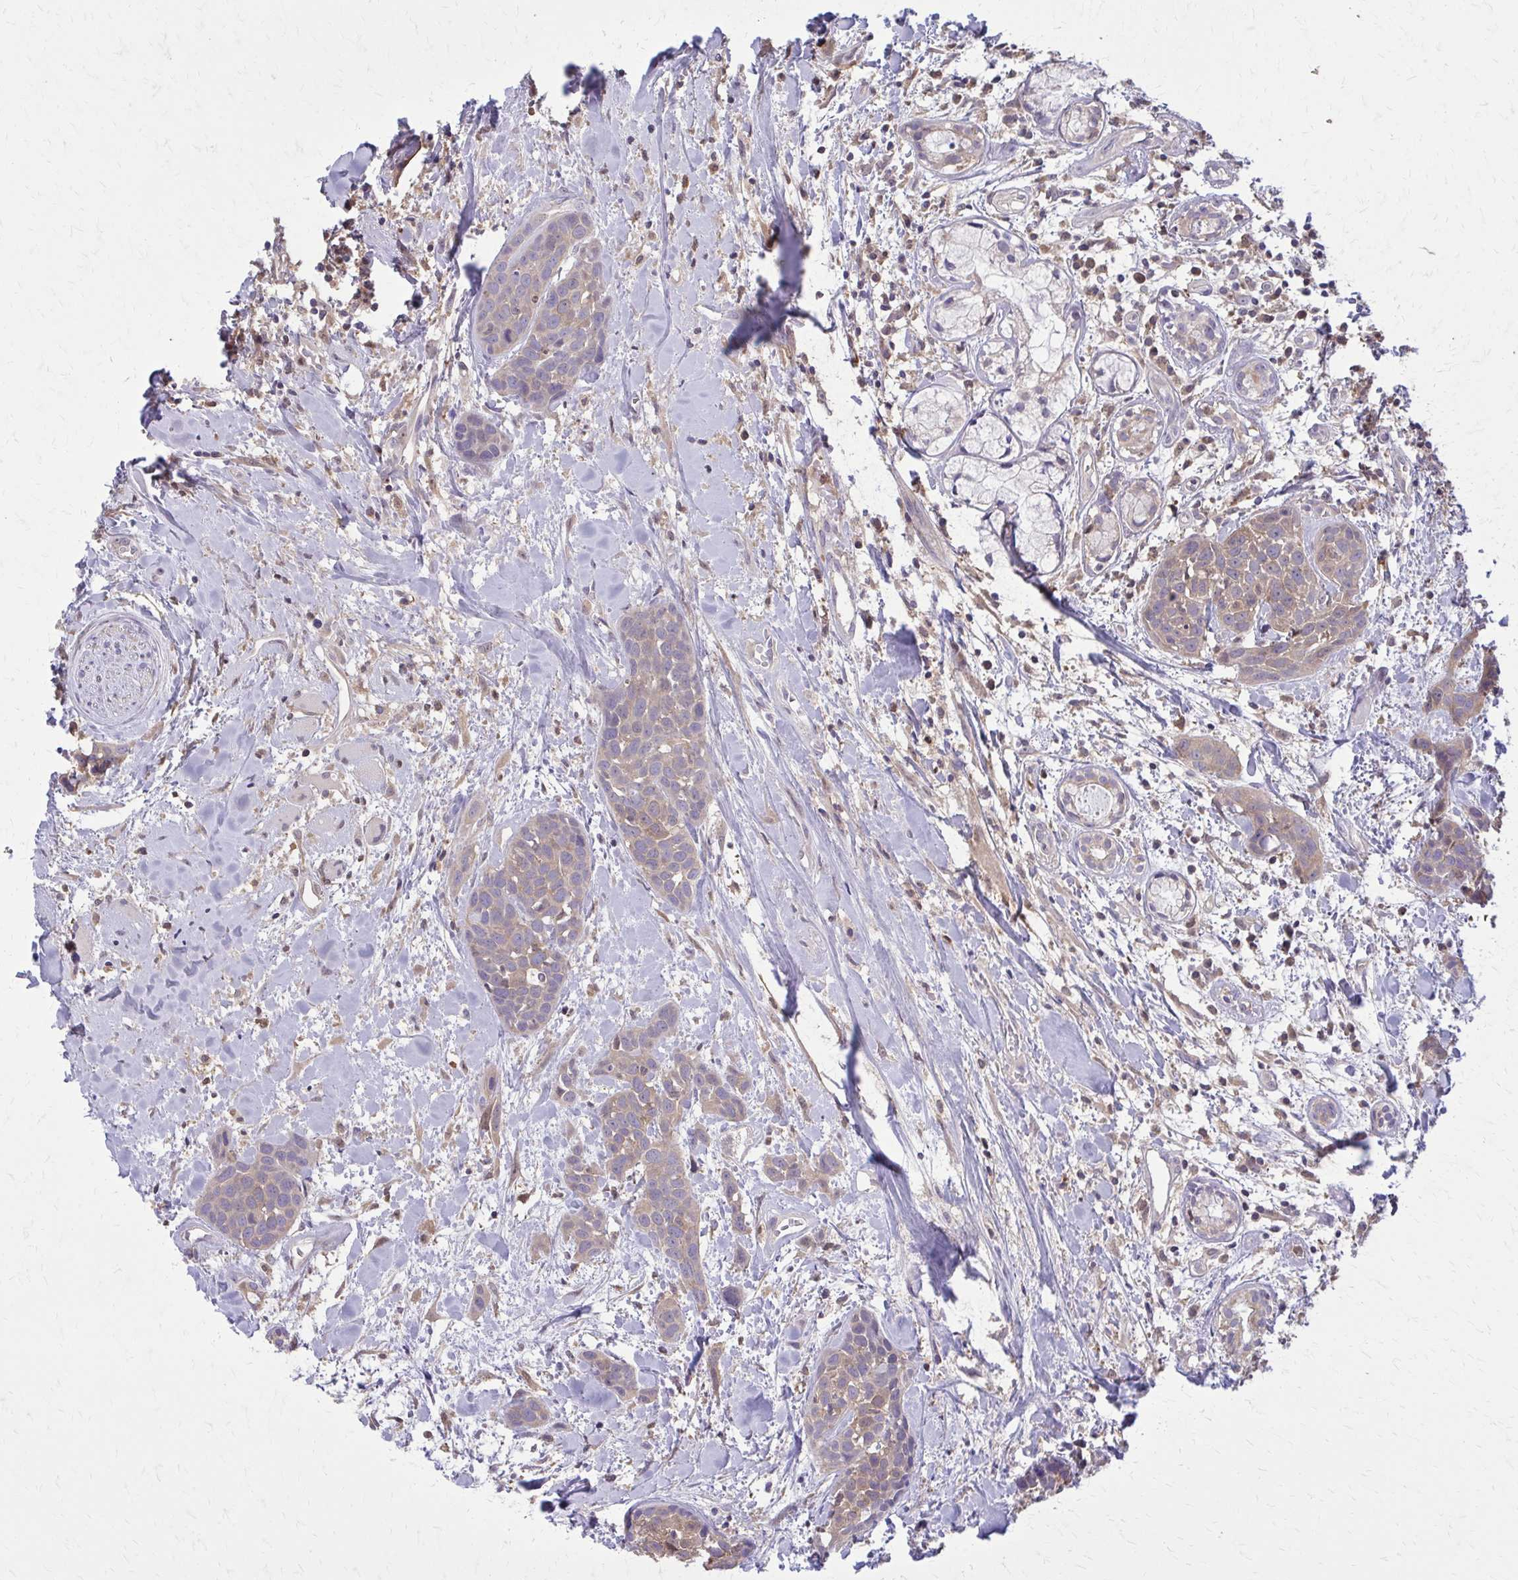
{"staining": {"intensity": "weak", "quantity": ">75%", "location": "cytoplasmic/membranous"}, "tissue": "head and neck cancer", "cell_type": "Tumor cells", "image_type": "cancer", "snomed": [{"axis": "morphology", "description": "Squamous cell carcinoma, NOS"}, {"axis": "topography", "description": "Head-Neck"}], "caption": "This image demonstrates IHC staining of human head and neck squamous cell carcinoma, with low weak cytoplasmic/membranous expression in about >75% of tumor cells.", "gene": "NRBF2", "patient": {"sex": "female", "age": 50}}